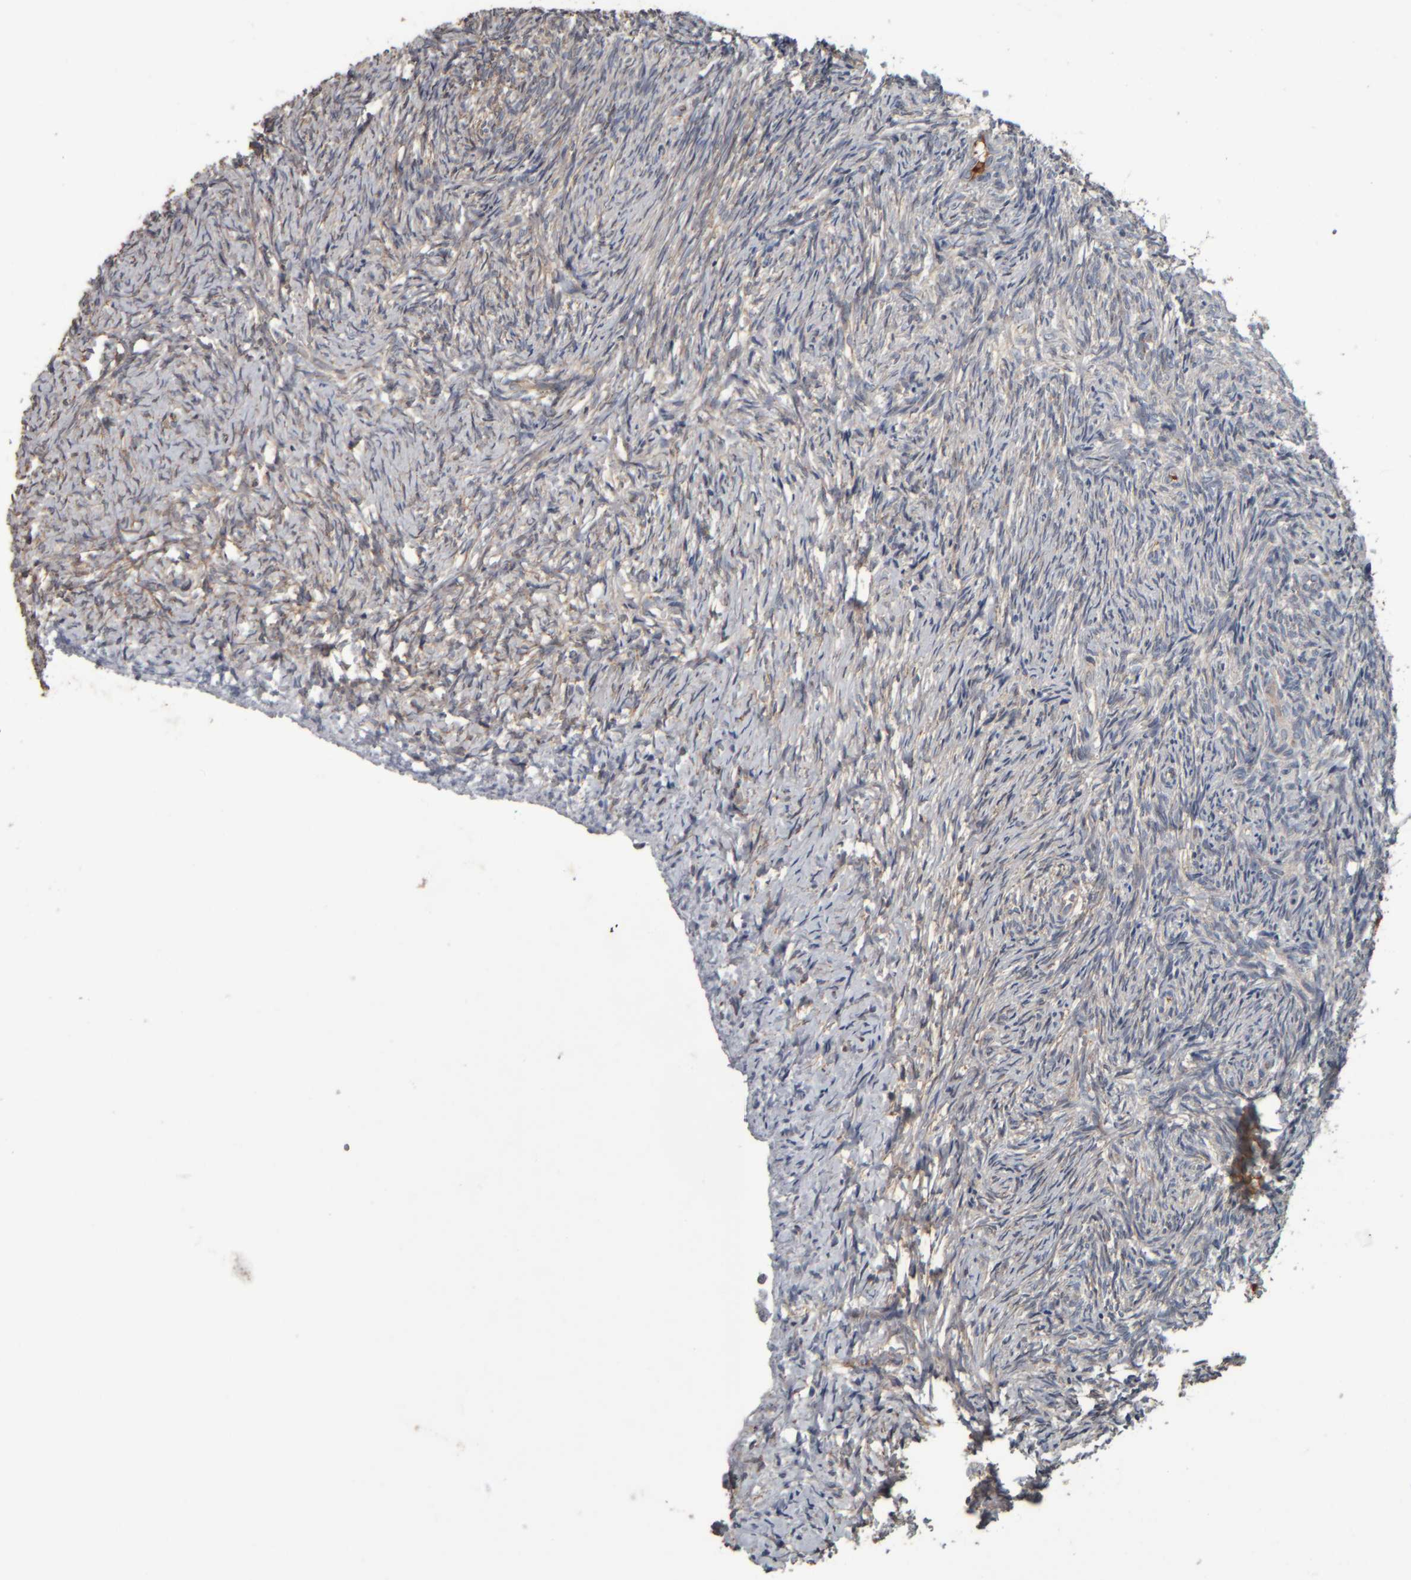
{"staining": {"intensity": "weak", "quantity": "<25%", "location": "cytoplasmic/membranous"}, "tissue": "ovary", "cell_type": "Follicle cells", "image_type": "normal", "snomed": [{"axis": "morphology", "description": "Normal tissue, NOS"}, {"axis": "topography", "description": "Ovary"}], "caption": "This is a image of immunohistochemistry staining of normal ovary, which shows no positivity in follicle cells. Nuclei are stained in blue.", "gene": "CAVIN4", "patient": {"sex": "female", "age": 41}}